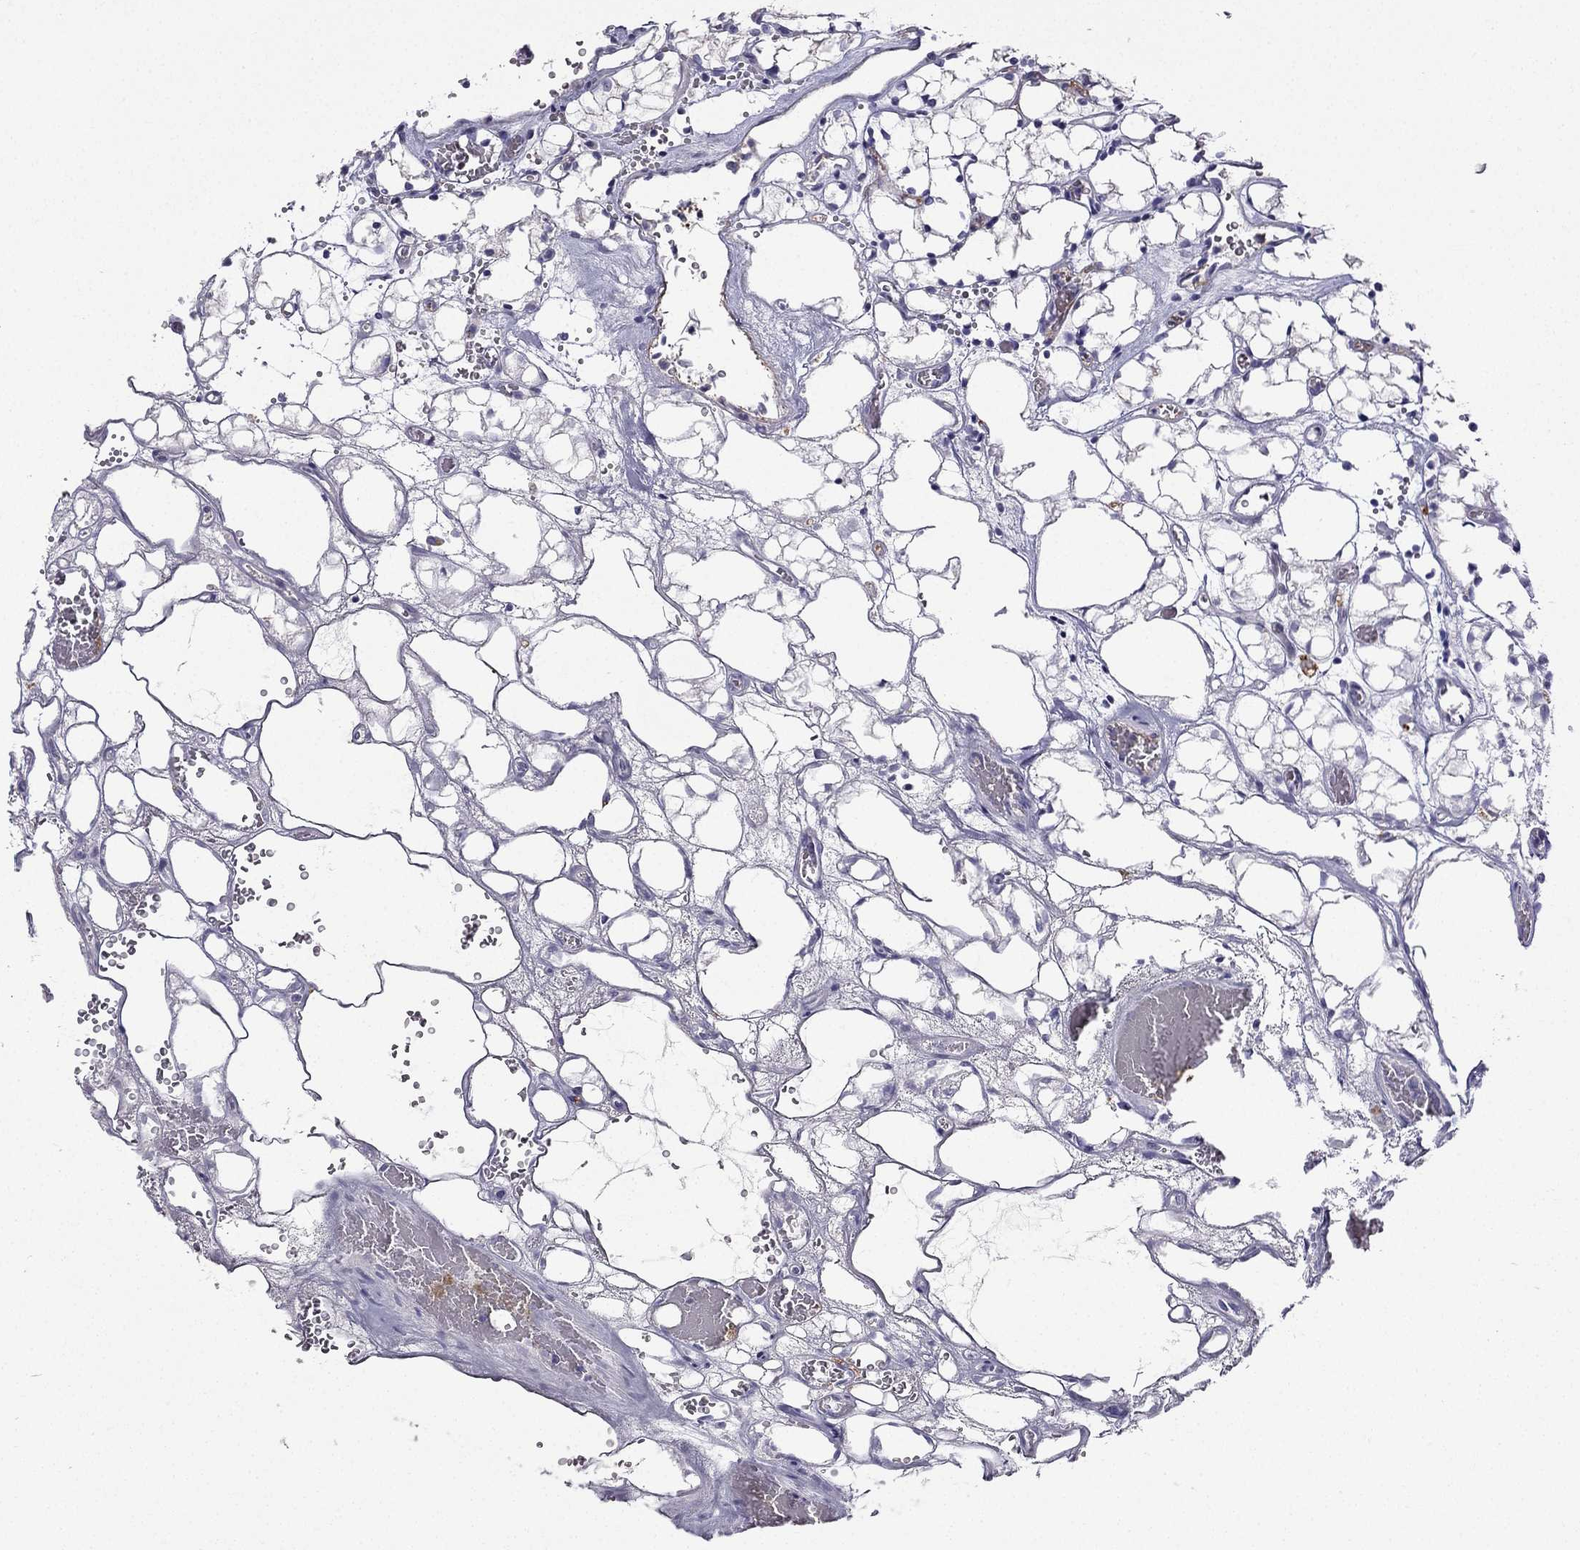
{"staining": {"intensity": "negative", "quantity": "none", "location": "none"}, "tissue": "renal cancer", "cell_type": "Tumor cells", "image_type": "cancer", "snomed": [{"axis": "morphology", "description": "Adenocarcinoma, NOS"}, {"axis": "topography", "description": "Kidney"}], "caption": "DAB (3,3'-diaminobenzidine) immunohistochemical staining of human renal cancer shows no significant staining in tumor cells.", "gene": "UHRF1", "patient": {"sex": "female", "age": 69}}